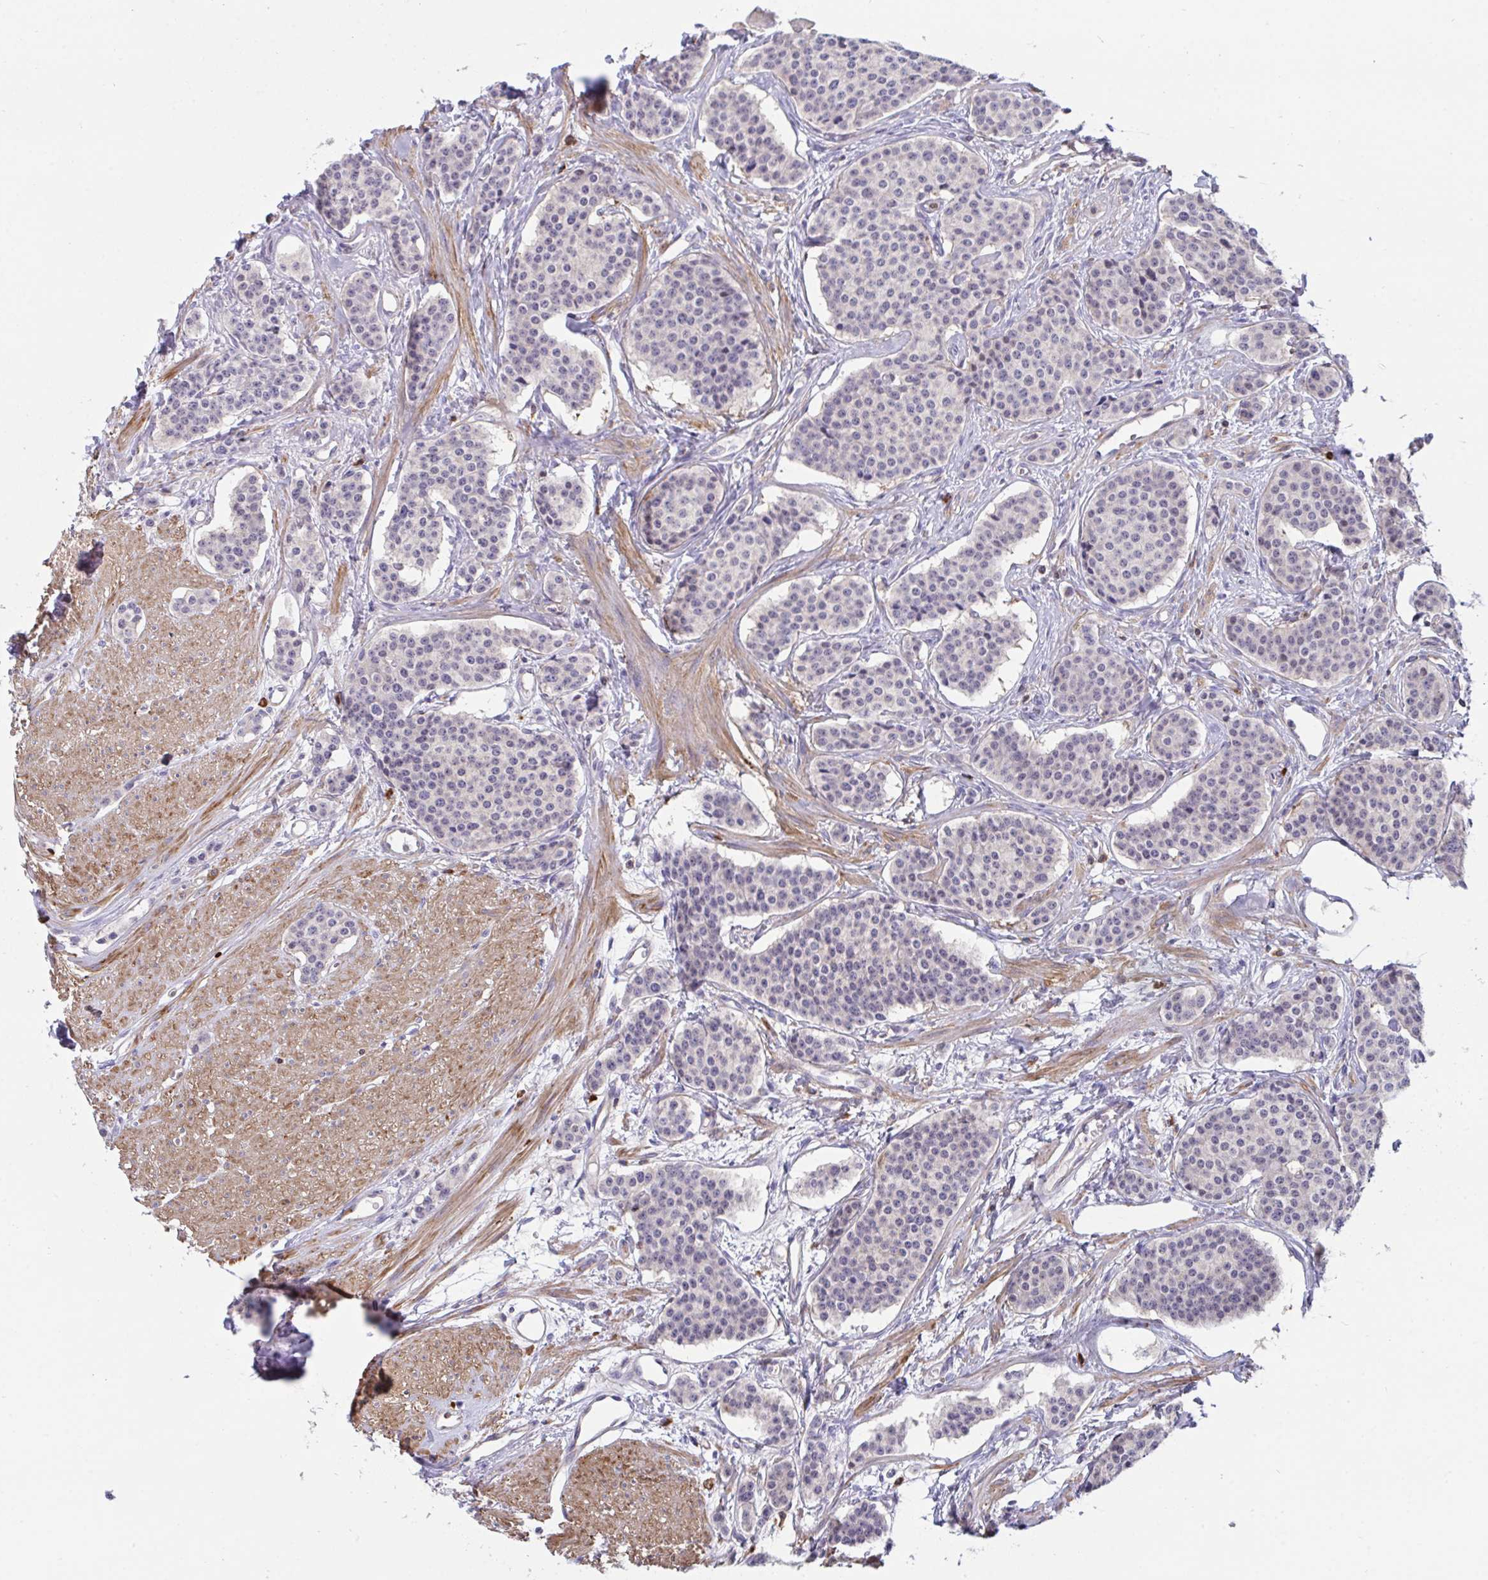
{"staining": {"intensity": "negative", "quantity": "none", "location": "none"}, "tissue": "carcinoid", "cell_type": "Tumor cells", "image_type": "cancer", "snomed": [{"axis": "morphology", "description": "Carcinoid, malignant, NOS"}, {"axis": "topography", "description": "Small intestine"}], "caption": "Tumor cells show no significant expression in carcinoid.", "gene": "PPIH", "patient": {"sex": "female", "age": 64}}